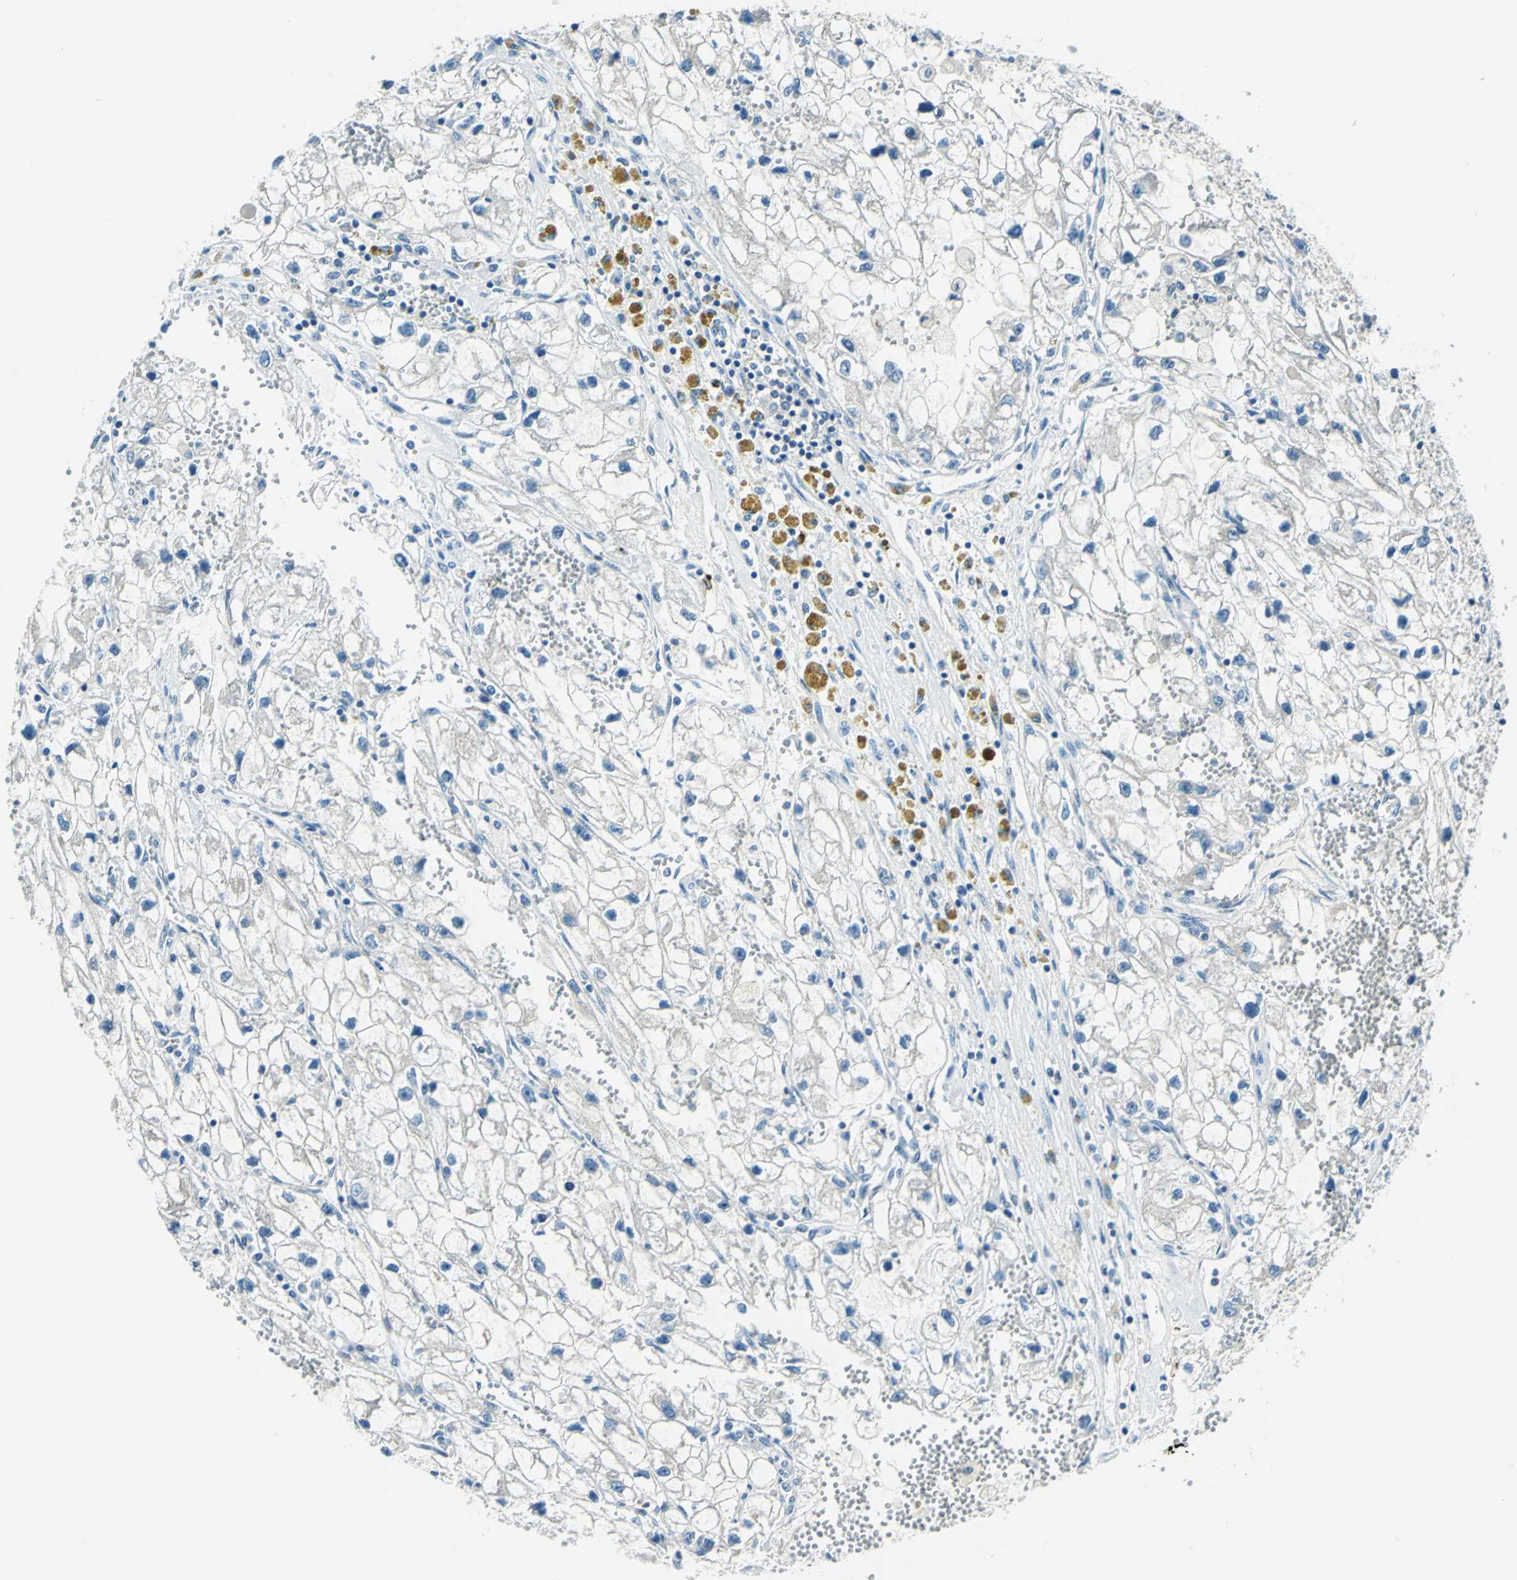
{"staining": {"intensity": "negative", "quantity": "none", "location": "none"}, "tissue": "renal cancer", "cell_type": "Tumor cells", "image_type": "cancer", "snomed": [{"axis": "morphology", "description": "Adenocarcinoma, NOS"}, {"axis": "topography", "description": "Kidney"}], "caption": "Protein analysis of renal cancer exhibits no significant expression in tumor cells.", "gene": "CPA3", "patient": {"sex": "female", "age": 70}}